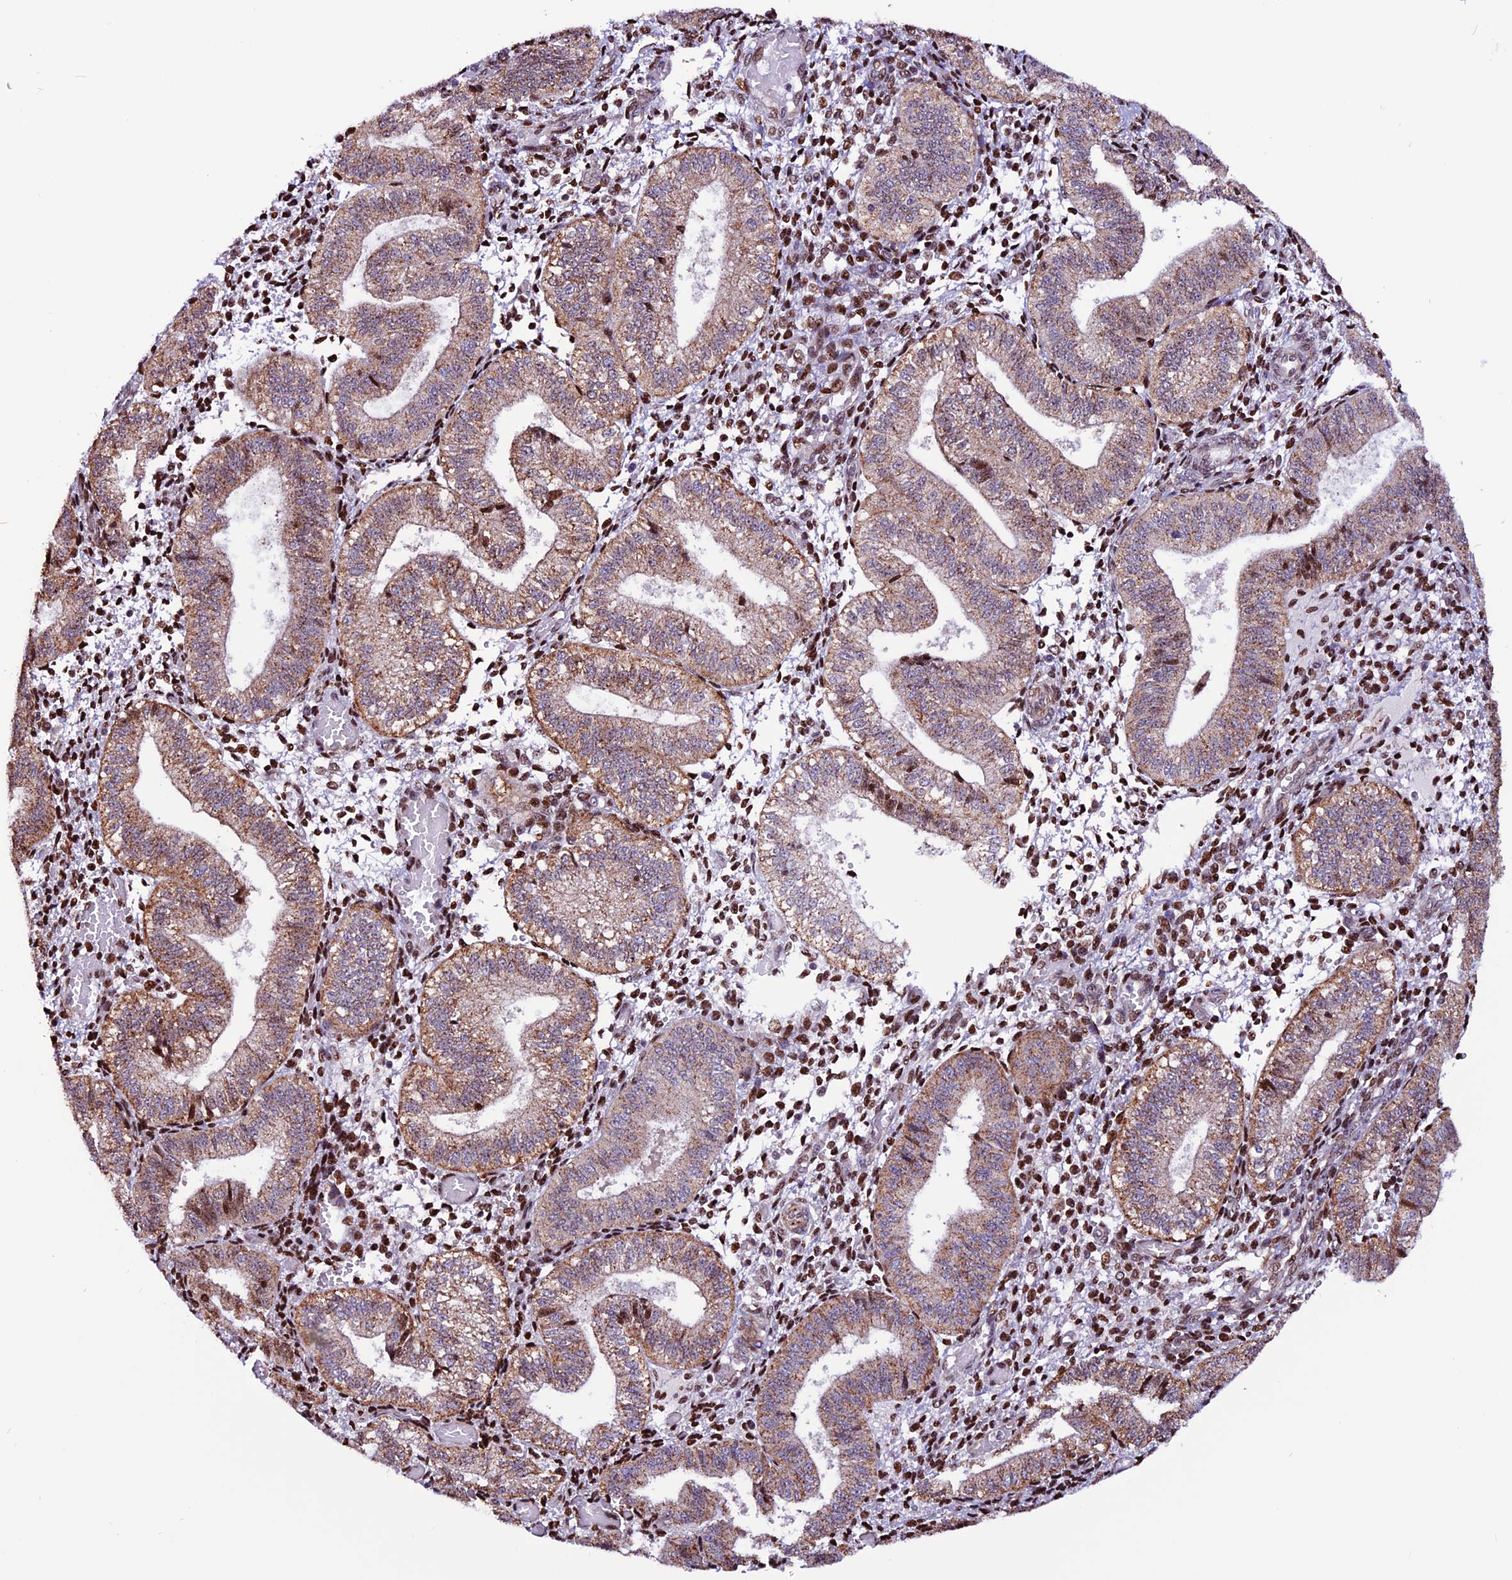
{"staining": {"intensity": "moderate", "quantity": "25%-75%", "location": "nuclear"}, "tissue": "endometrium", "cell_type": "Cells in endometrial stroma", "image_type": "normal", "snomed": [{"axis": "morphology", "description": "Normal tissue, NOS"}, {"axis": "topography", "description": "Endometrium"}], "caption": "A micrograph of endometrium stained for a protein reveals moderate nuclear brown staining in cells in endometrial stroma.", "gene": "RINL", "patient": {"sex": "female", "age": 34}}